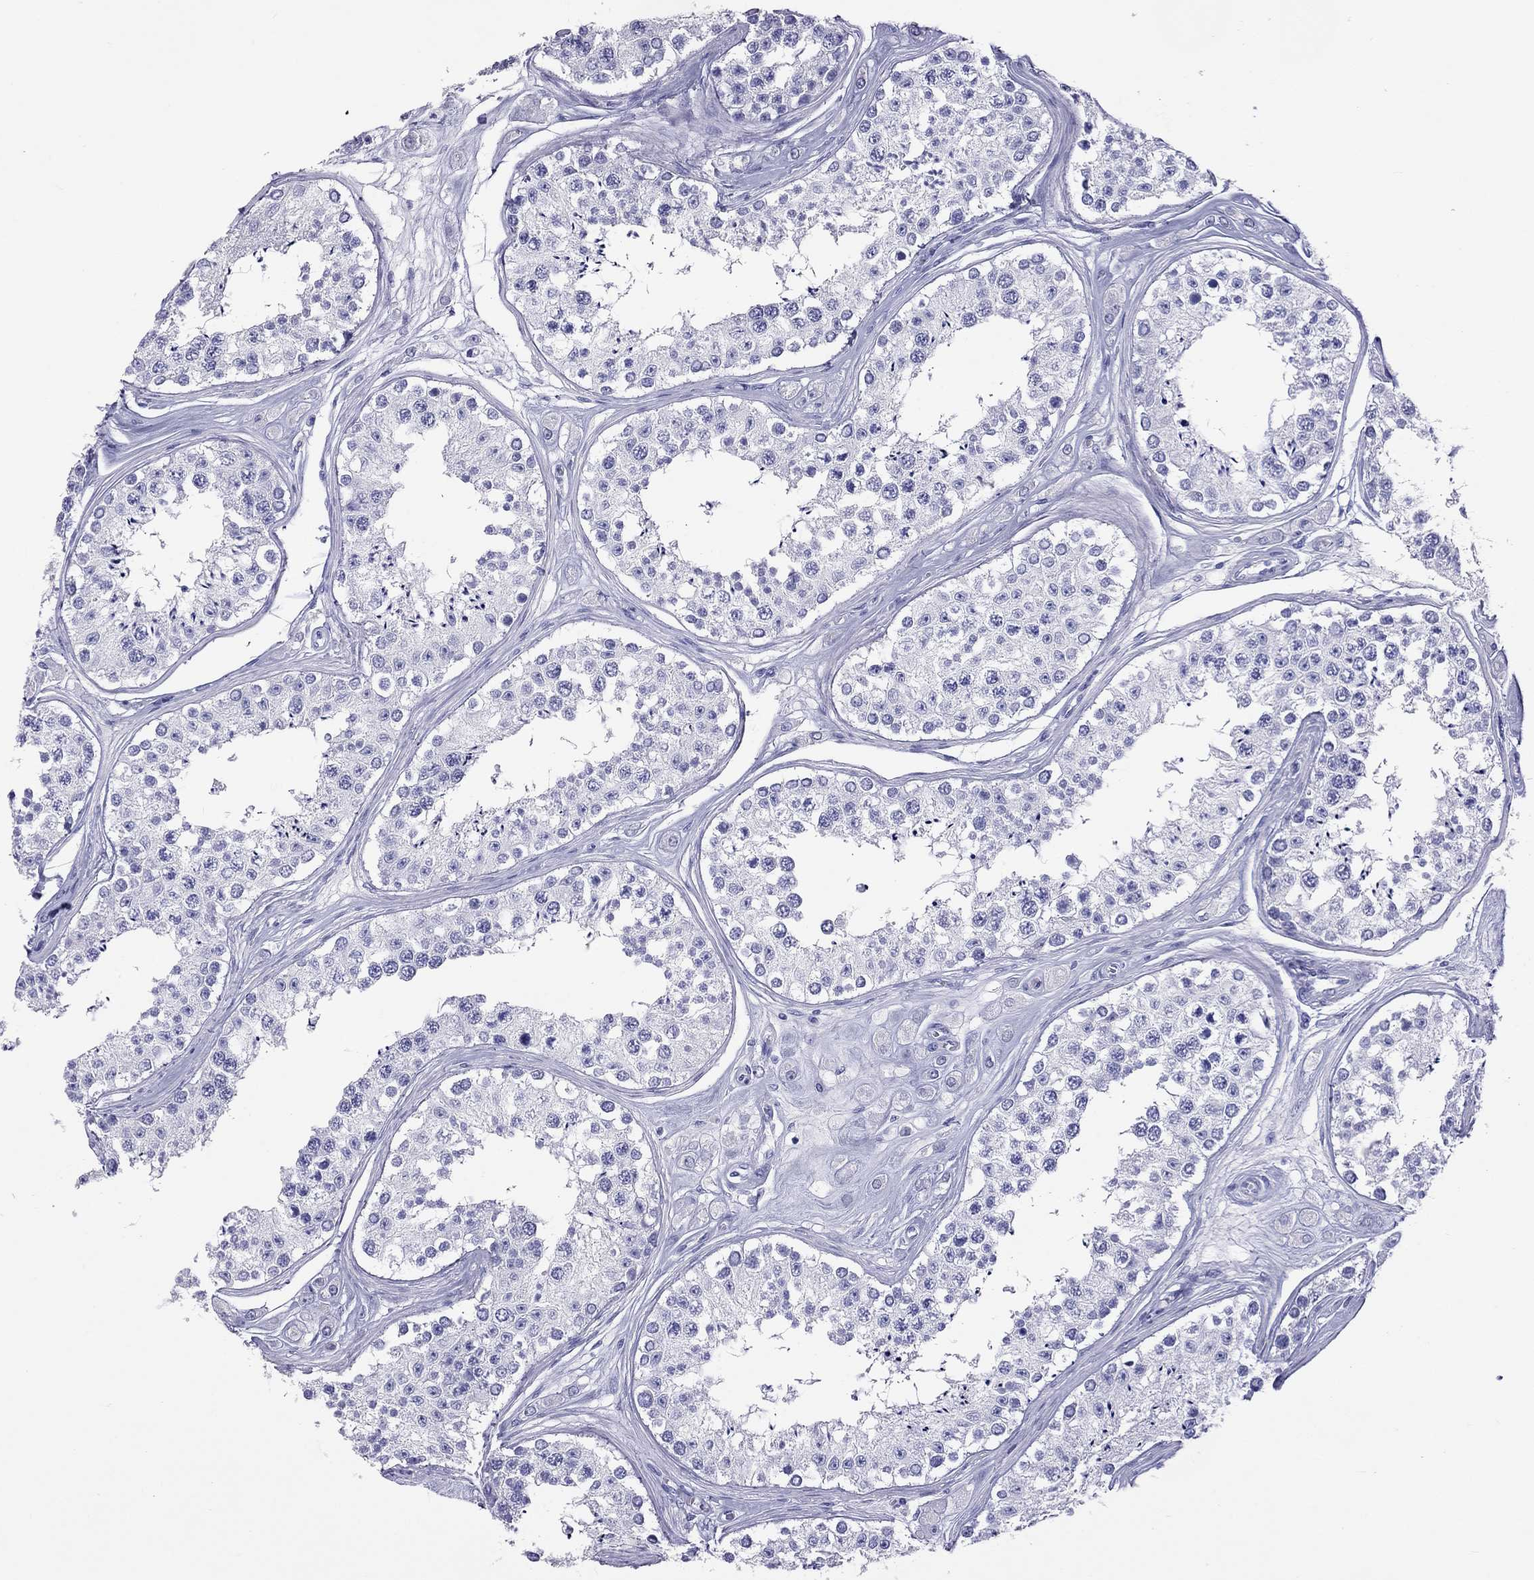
{"staining": {"intensity": "negative", "quantity": "none", "location": "none"}, "tissue": "testis", "cell_type": "Cells in seminiferous ducts", "image_type": "normal", "snomed": [{"axis": "morphology", "description": "Normal tissue, NOS"}, {"axis": "topography", "description": "Testis"}], "caption": "Protein analysis of unremarkable testis demonstrates no significant positivity in cells in seminiferous ducts.", "gene": "SLAMF1", "patient": {"sex": "male", "age": 25}}